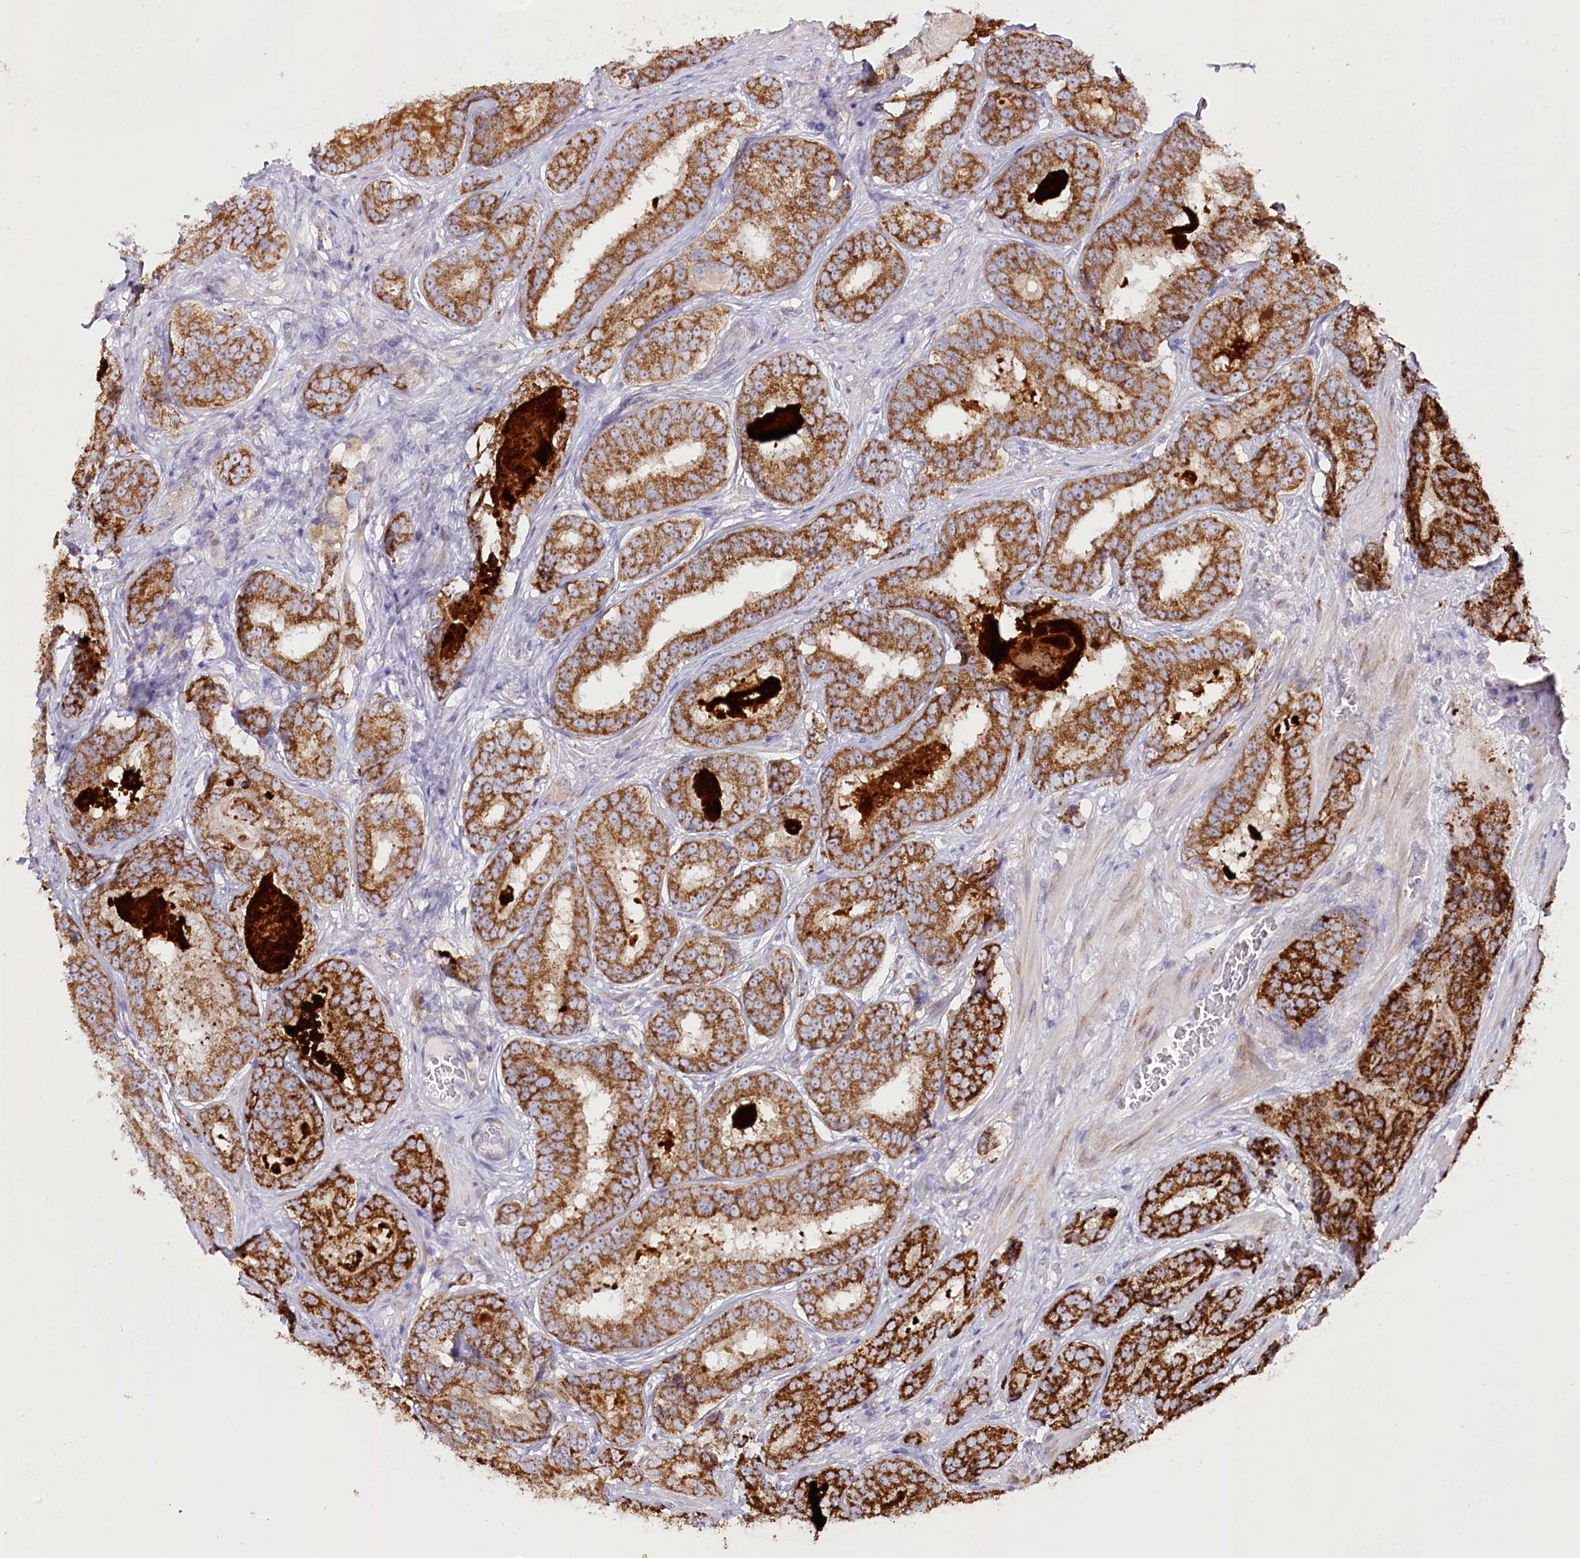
{"staining": {"intensity": "strong", "quantity": ">75%", "location": "cytoplasmic/membranous"}, "tissue": "prostate cancer", "cell_type": "Tumor cells", "image_type": "cancer", "snomed": [{"axis": "morphology", "description": "Adenocarcinoma, High grade"}, {"axis": "topography", "description": "Prostate"}], "caption": "Immunohistochemical staining of human prostate adenocarcinoma (high-grade) shows high levels of strong cytoplasmic/membranous expression in approximately >75% of tumor cells.", "gene": "THUMPD3", "patient": {"sex": "male", "age": 57}}